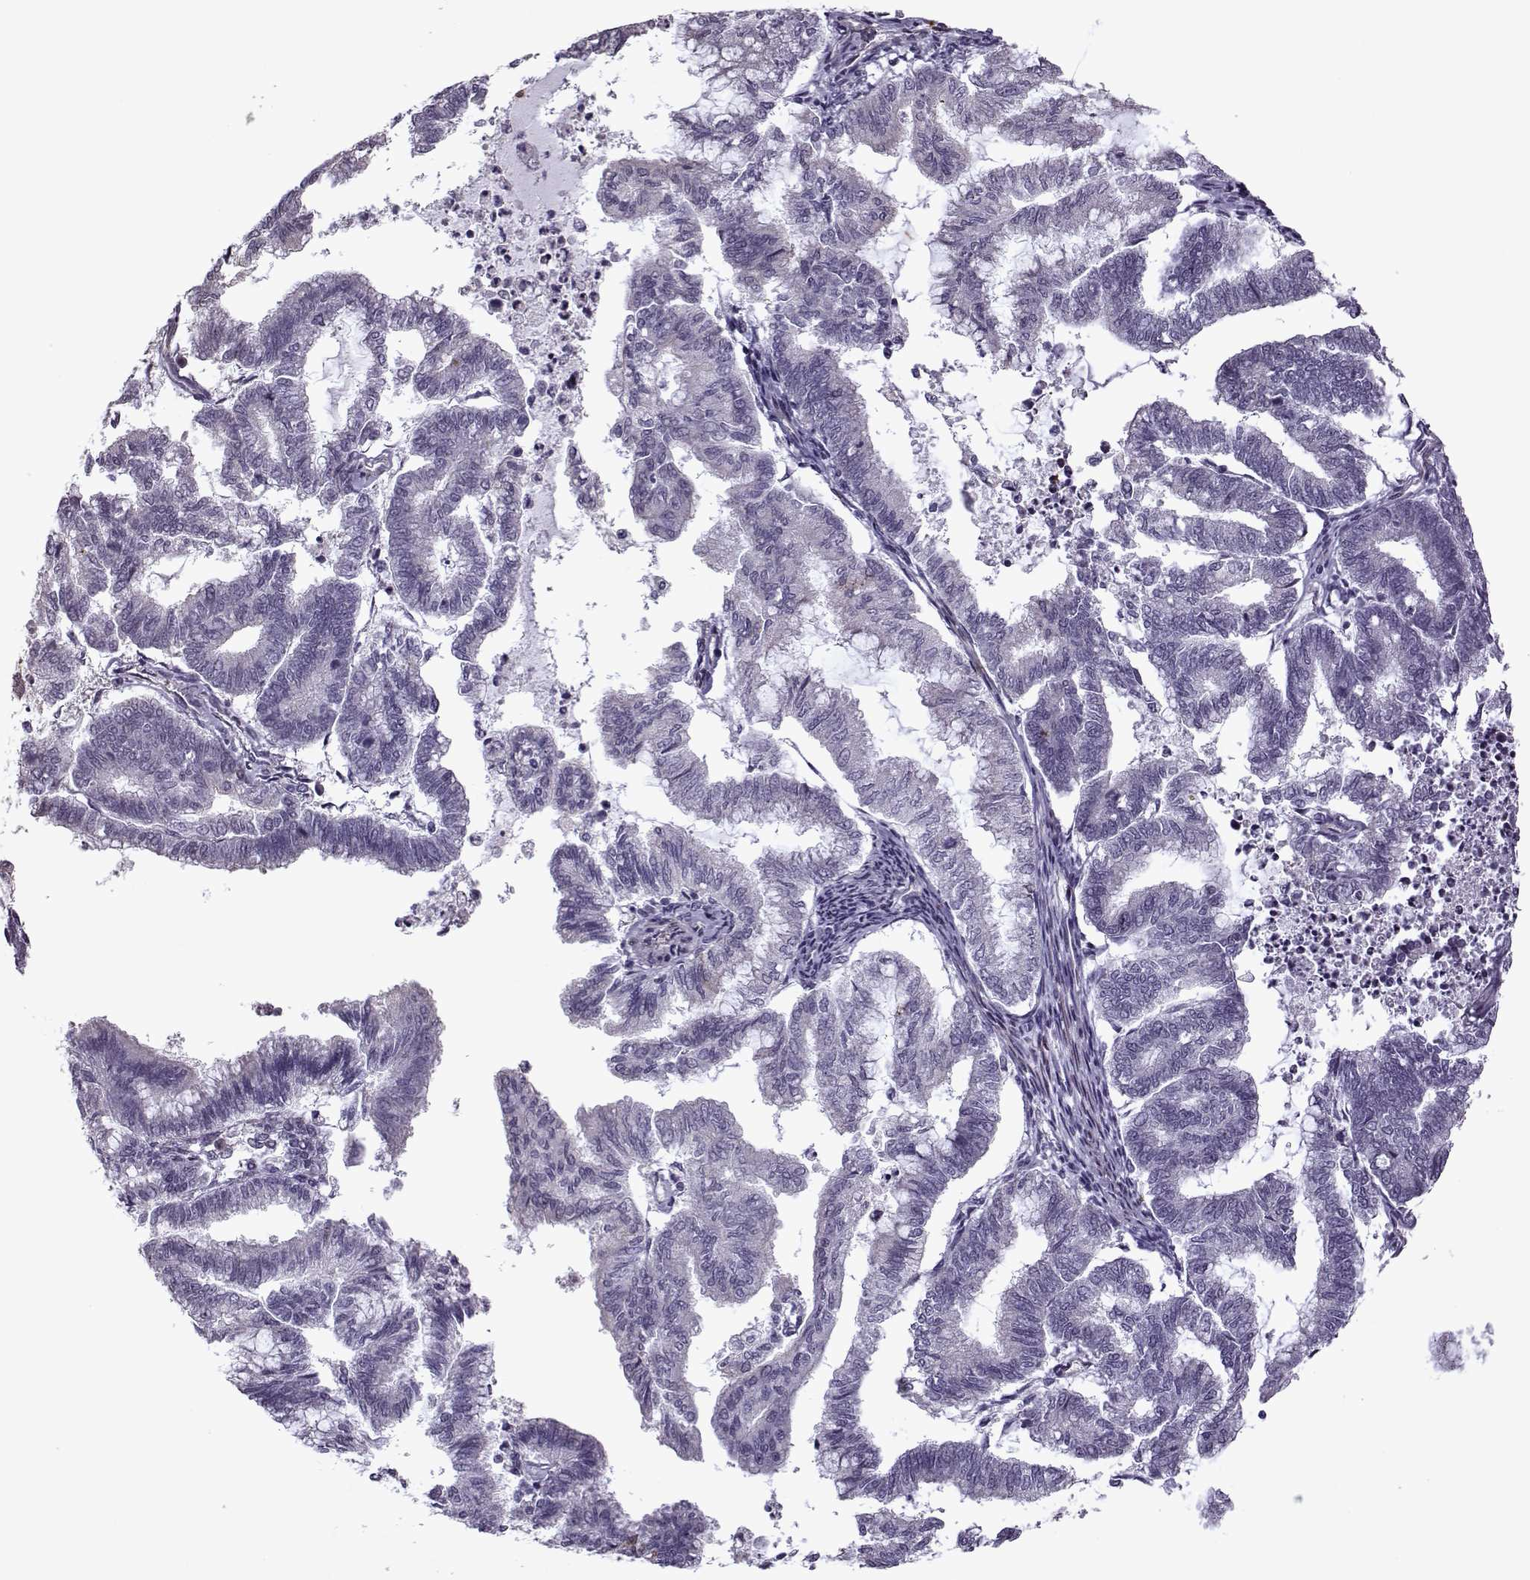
{"staining": {"intensity": "negative", "quantity": "none", "location": "none"}, "tissue": "endometrial cancer", "cell_type": "Tumor cells", "image_type": "cancer", "snomed": [{"axis": "morphology", "description": "Adenocarcinoma, NOS"}, {"axis": "topography", "description": "Endometrium"}], "caption": "A high-resolution histopathology image shows IHC staining of endometrial cancer, which displays no significant expression in tumor cells.", "gene": "KRT9", "patient": {"sex": "female", "age": 79}}